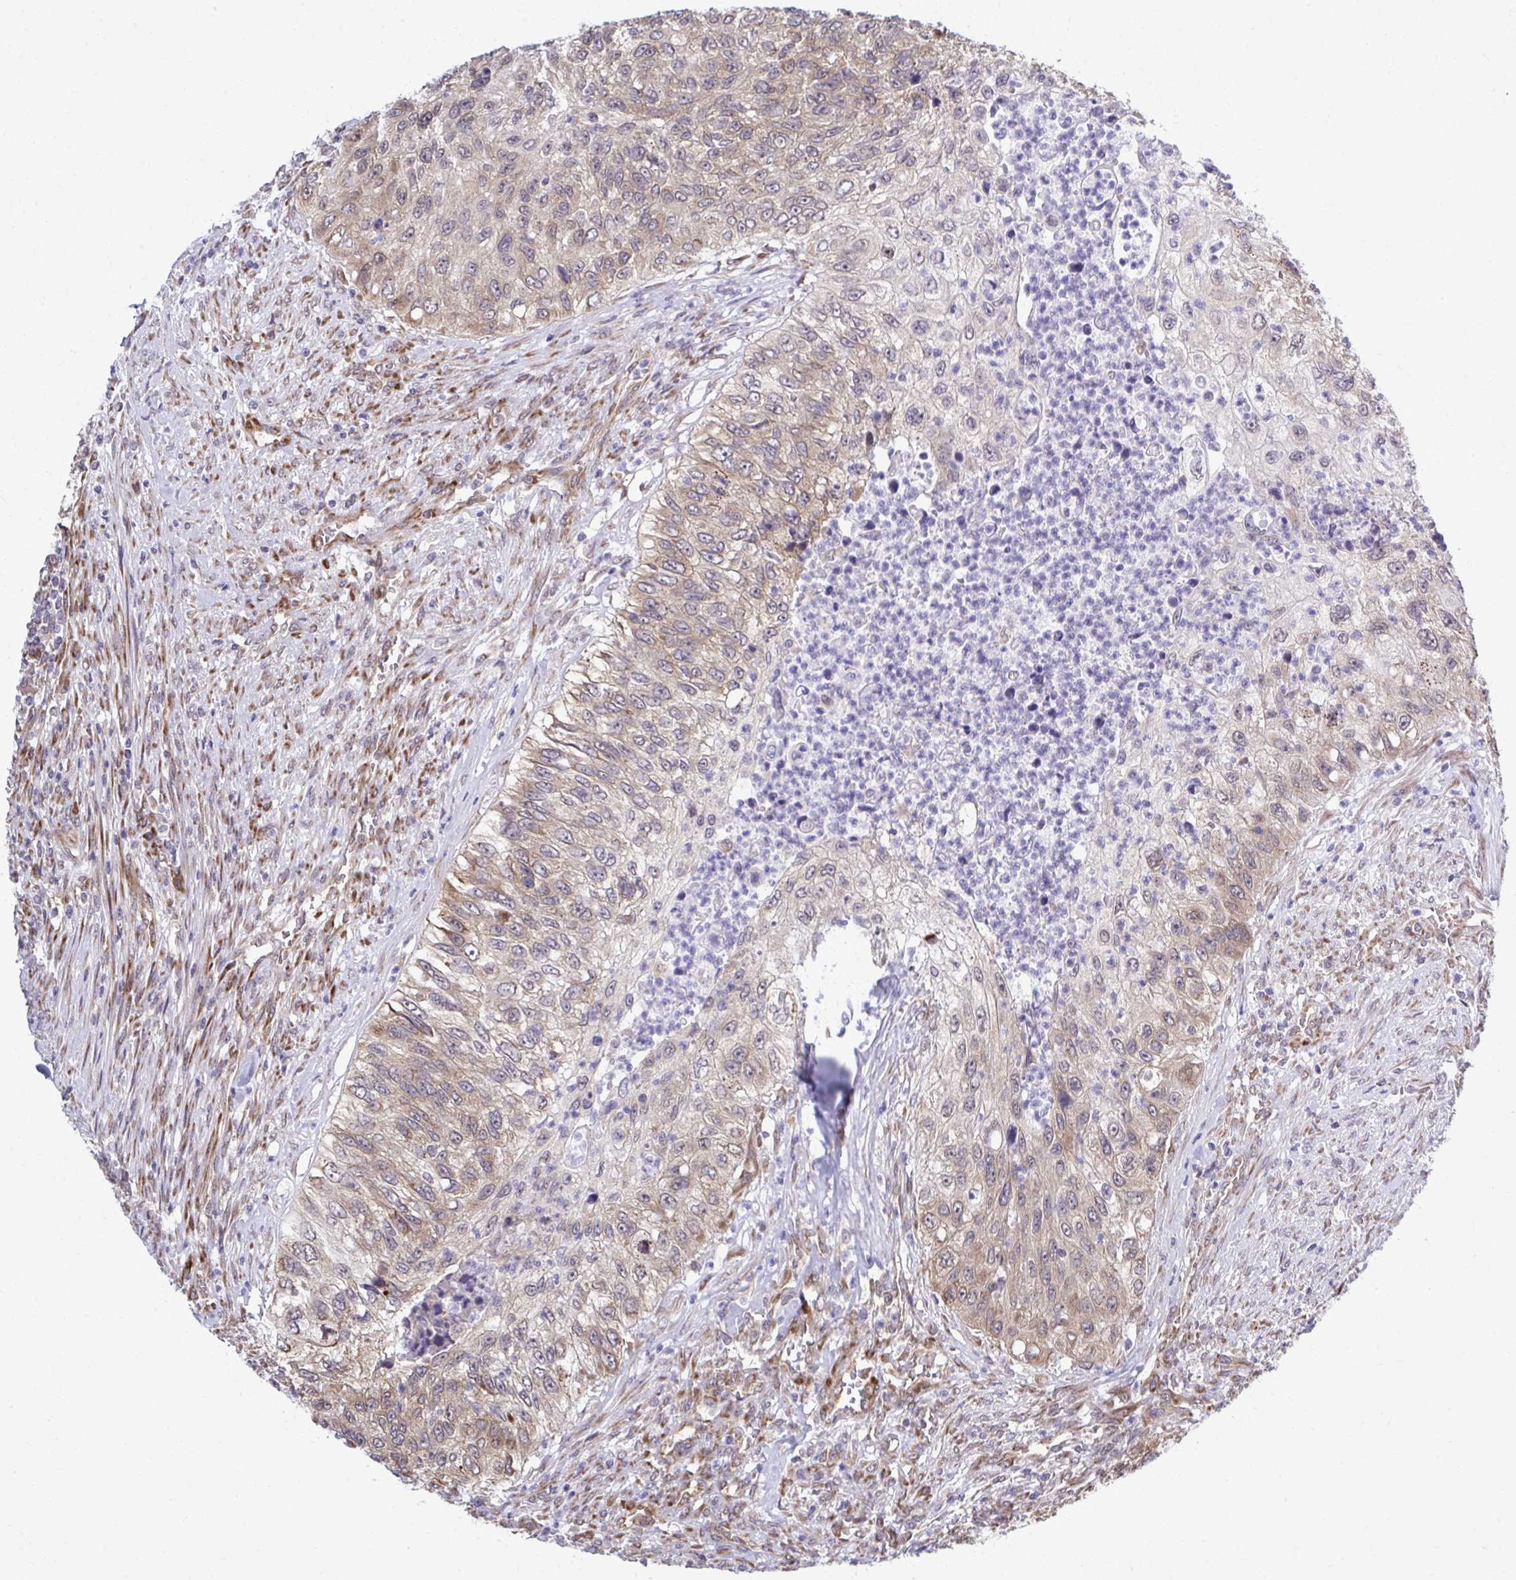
{"staining": {"intensity": "moderate", "quantity": ">75%", "location": "cytoplasmic/membranous"}, "tissue": "urothelial cancer", "cell_type": "Tumor cells", "image_type": "cancer", "snomed": [{"axis": "morphology", "description": "Urothelial carcinoma, High grade"}, {"axis": "topography", "description": "Urinary bladder"}], "caption": "Brown immunohistochemical staining in human high-grade urothelial carcinoma reveals moderate cytoplasmic/membranous expression in approximately >75% of tumor cells.", "gene": "SELENON", "patient": {"sex": "female", "age": 60}}